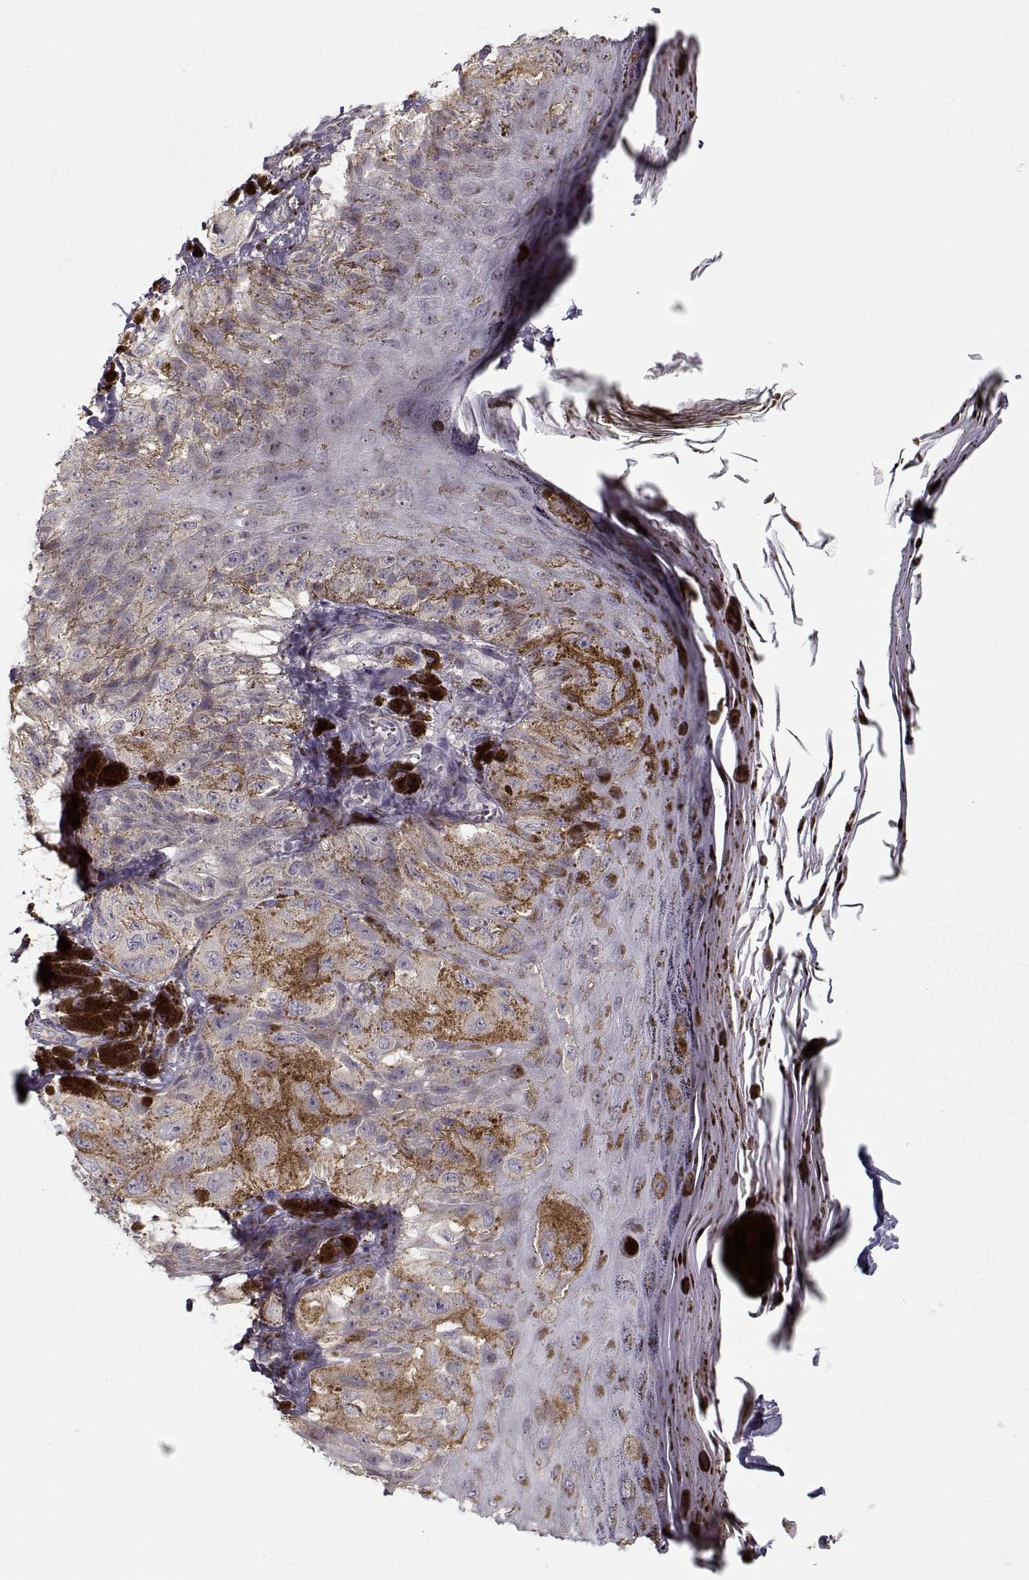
{"staining": {"intensity": "weak", "quantity": "<25%", "location": "cytoplasmic/membranous"}, "tissue": "melanoma", "cell_type": "Tumor cells", "image_type": "cancer", "snomed": [{"axis": "morphology", "description": "Malignant melanoma, NOS"}, {"axis": "topography", "description": "Skin"}], "caption": "Tumor cells show no significant staining in melanoma.", "gene": "TESPA1", "patient": {"sex": "male", "age": 36}}